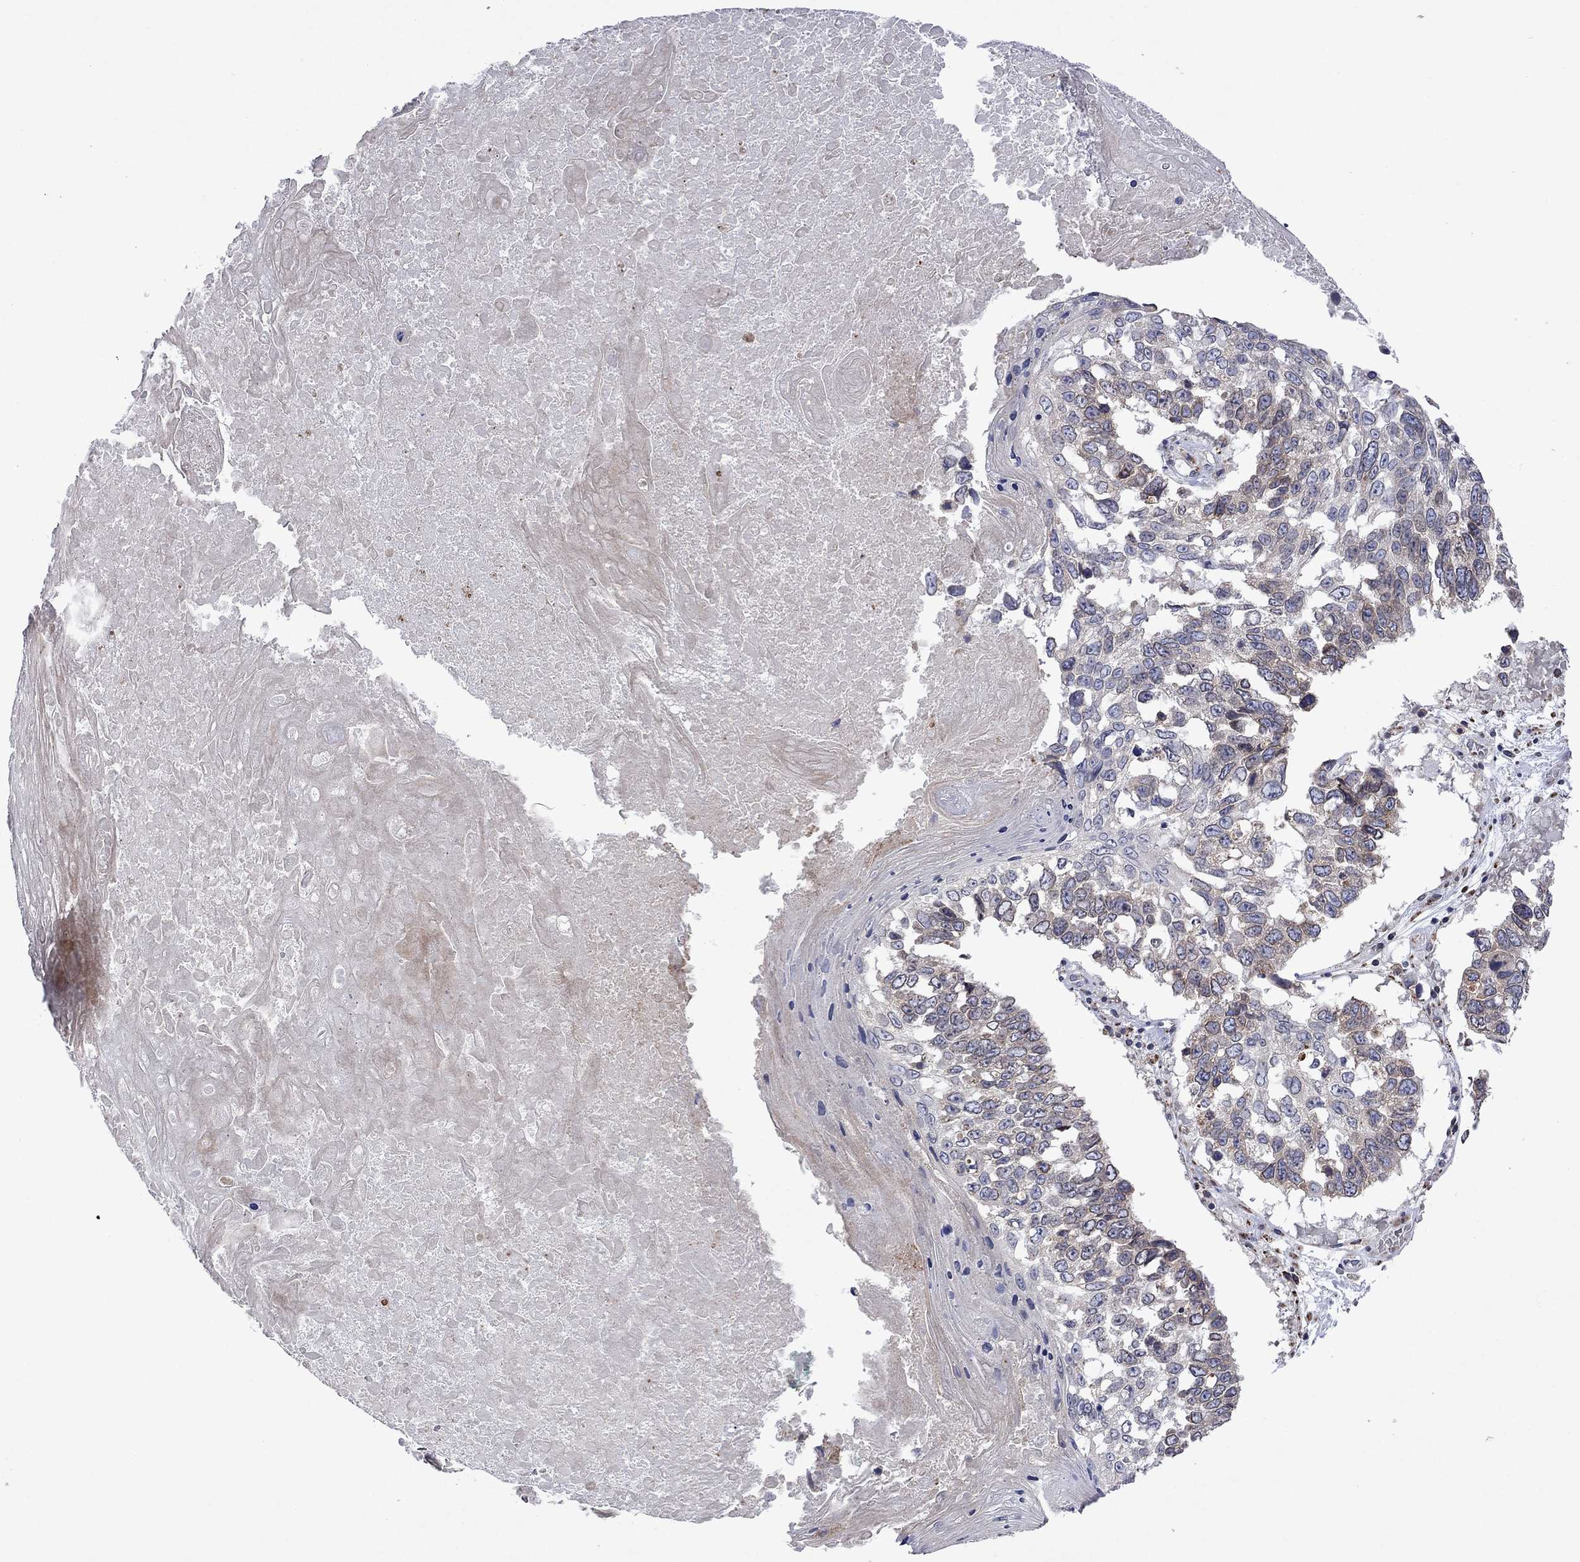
{"staining": {"intensity": "weak", "quantity": "<25%", "location": "cytoplasmic/membranous"}, "tissue": "lung cancer", "cell_type": "Tumor cells", "image_type": "cancer", "snomed": [{"axis": "morphology", "description": "Squamous cell carcinoma, NOS"}, {"axis": "topography", "description": "Lung"}], "caption": "Immunohistochemical staining of squamous cell carcinoma (lung) displays no significant expression in tumor cells.", "gene": "TMEM97", "patient": {"sex": "male", "age": 82}}